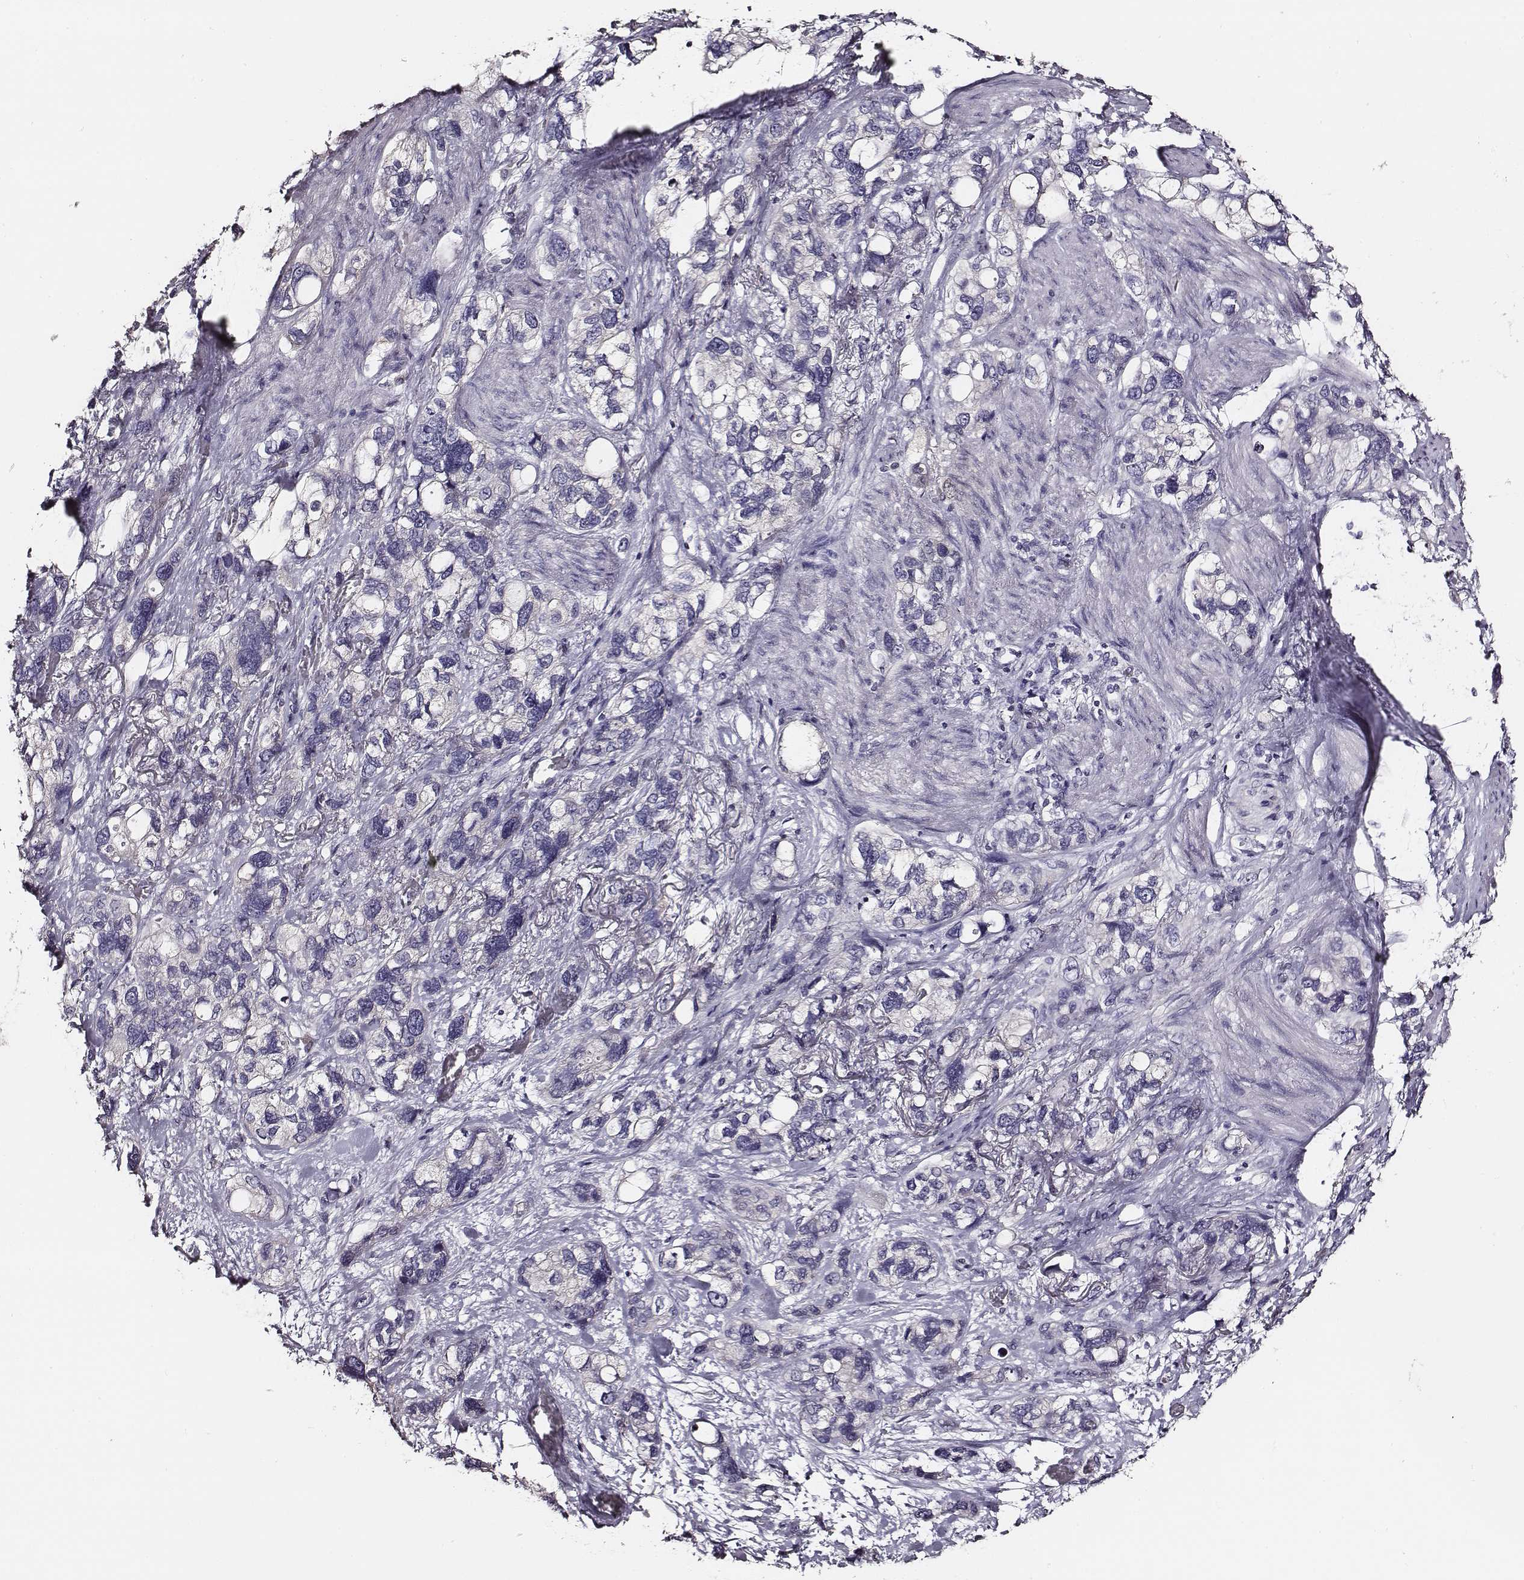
{"staining": {"intensity": "negative", "quantity": "none", "location": "none"}, "tissue": "stomach cancer", "cell_type": "Tumor cells", "image_type": "cancer", "snomed": [{"axis": "morphology", "description": "Adenocarcinoma, NOS"}, {"axis": "topography", "description": "Stomach, upper"}], "caption": "Human stomach cancer (adenocarcinoma) stained for a protein using IHC exhibits no positivity in tumor cells.", "gene": "AADAT", "patient": {"sex": "female", "age": 81}}